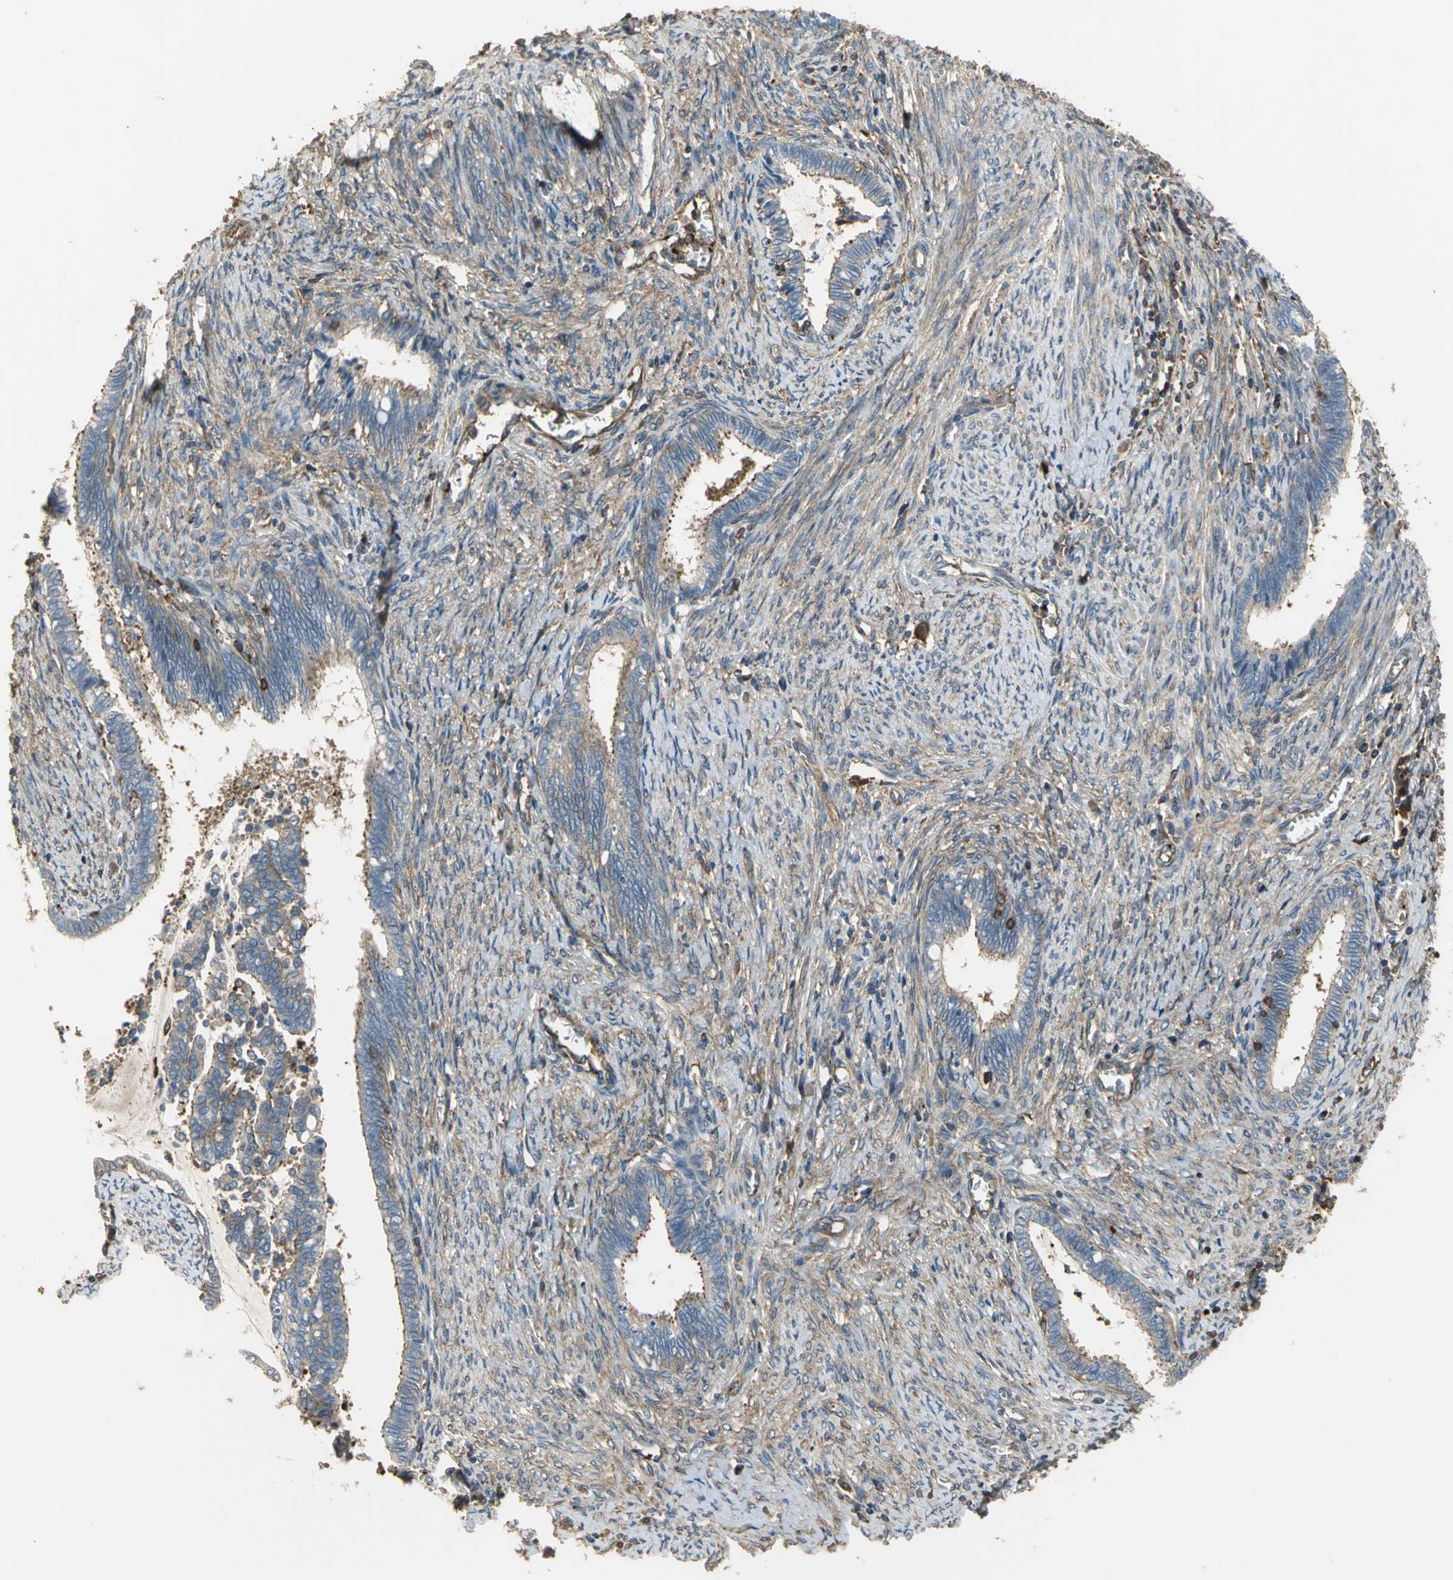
{"staining": {"intensity": "moderate", "quantity": ">75%", "location": "cytoplasmic/membranous"}, "tissue": "cervical cancer", "cell_type": "Tumor cells", "image_type": "cancer", "snomed": [{"axis": "morphology", "description": "Adenocarcinoma, NOS"}, {"axis": "topography", "description": "Cervix"}], "caption": "A photomicrograph of adenocarcinoma (cervical) stained for a protein demonstrates moderate cytoplasmic/membranous brown staining in tumor cells. (IHC, brightfield microscopy, high magnification).", "gene": "TLN1", "patient": {"sex": "female", "age": 44}}